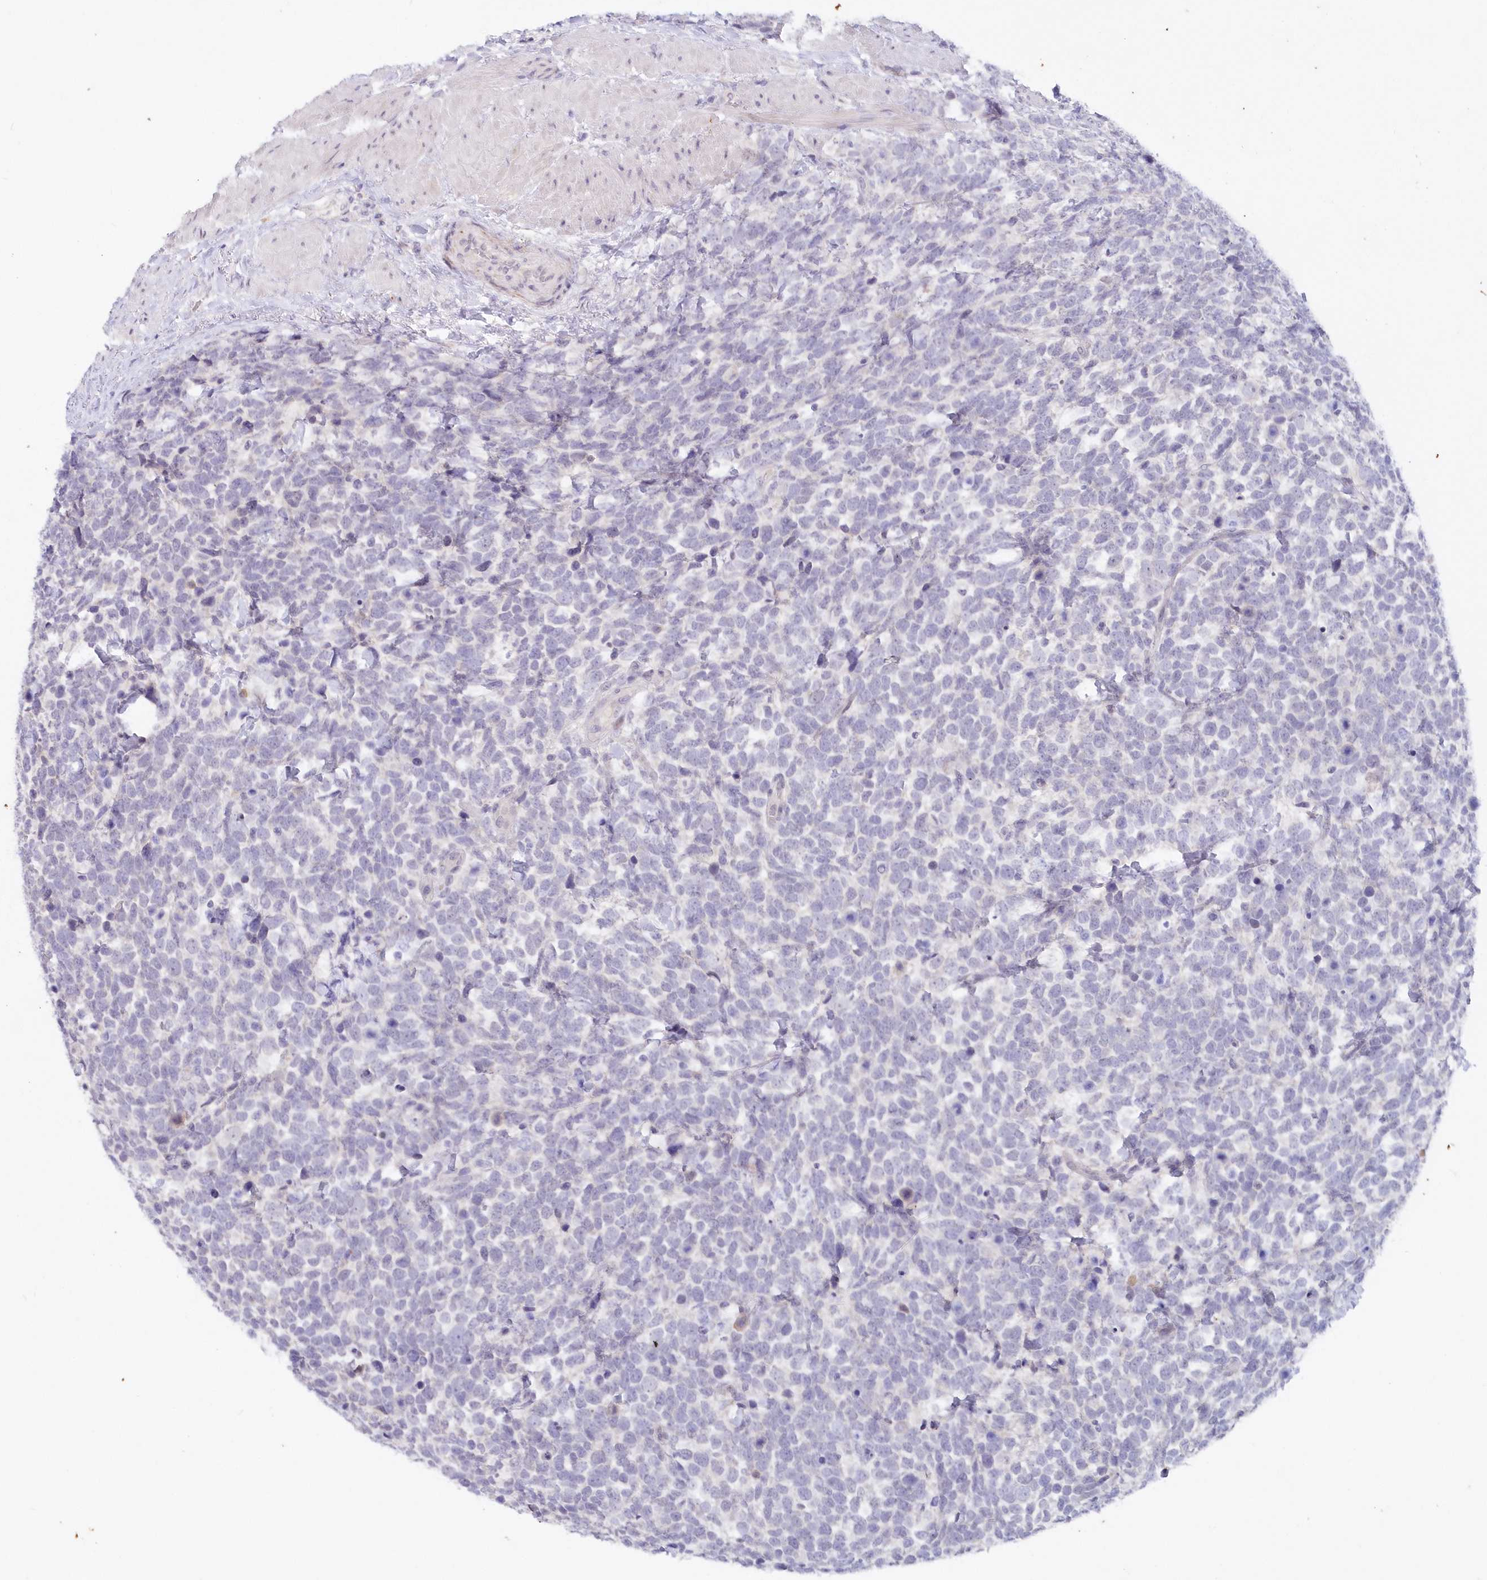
{"staining": {"intensity": "negative", "quantity": "none", "location": "none"}, "tissue": "urothelial cancer", "cell_type": "Tumor cells", "image_type": "cancer", "snomed": [{"axis": "morphology", "description": "Urothelial carcinoma, High grade"}, {"axis": "topography", "description": "Urinary bladder"}], "caption": "High power microscopy image of an immunohistochemistry (IHC) histopathology image of urothelial cancer, revealing no significant expression in tumor cells.", "gene": "SNED1", "patient": {"sex": "female", "age": 82}}